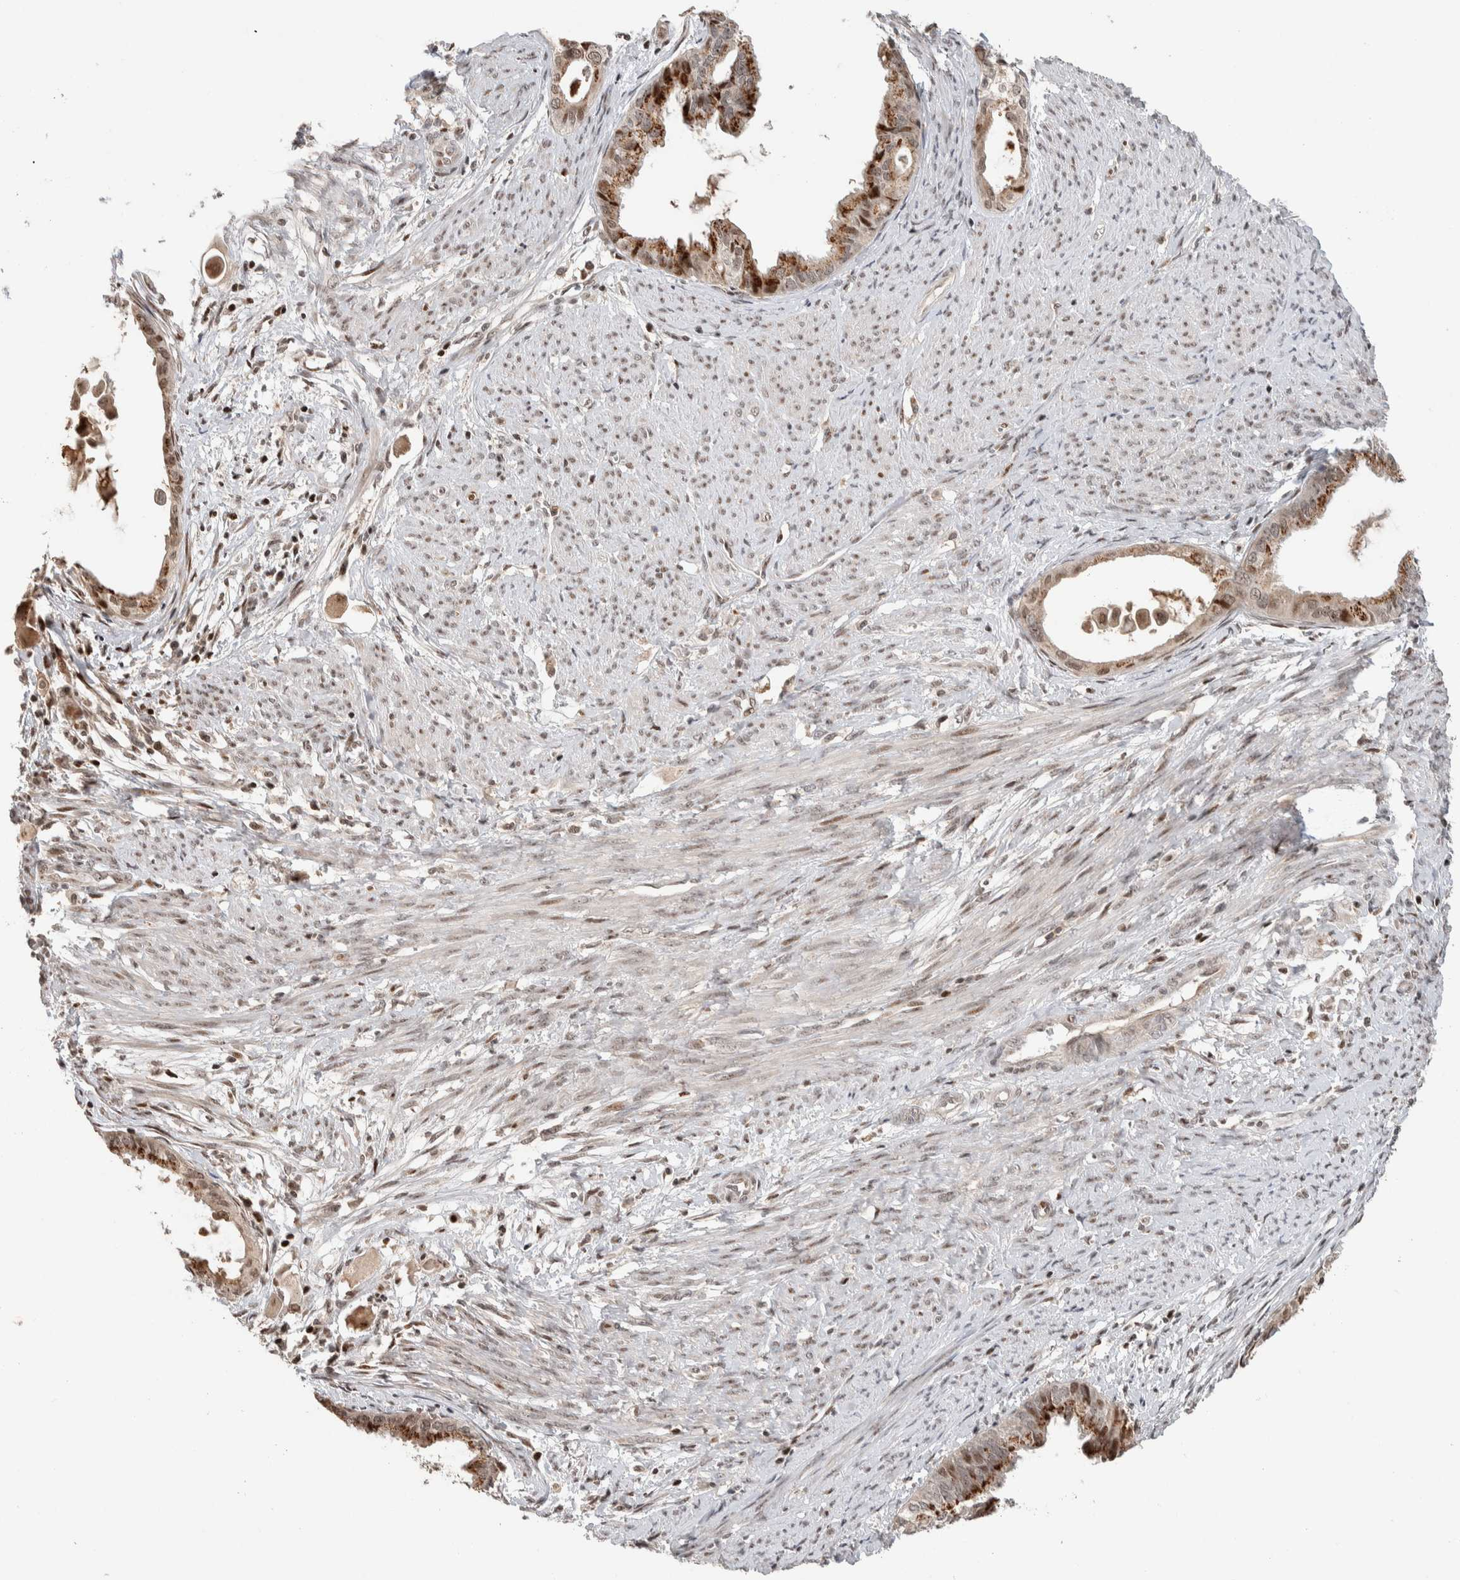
{"staining": {"intensity": "moderate", "quantity": ">75%", "location": "cytoplasmic/membranous"}, "tissue": "cervical cancer", "cell_type": "Tumor cells", "image_type": "cancer", "snomed": [{"axis": "morphology", "description": "Normal tissue, NOS"}, {"axis": "morphology", "description": "Adenocarcinoma, NOS"}, {"axis": "topography", "description": "Cervix"}, {"axis": "topography", "description": "Endometrium"}], "caption": "An image of adenocarcinoma (cervical) stained for a protein demonstrates moderate cytoplasmic/membranous brown staining in tumor cells. (DAB IHC, brown staining for protein, blue staining for nuclei).", "gene": "ZNF521", "patient": {"sex": "female", "age": 86}}